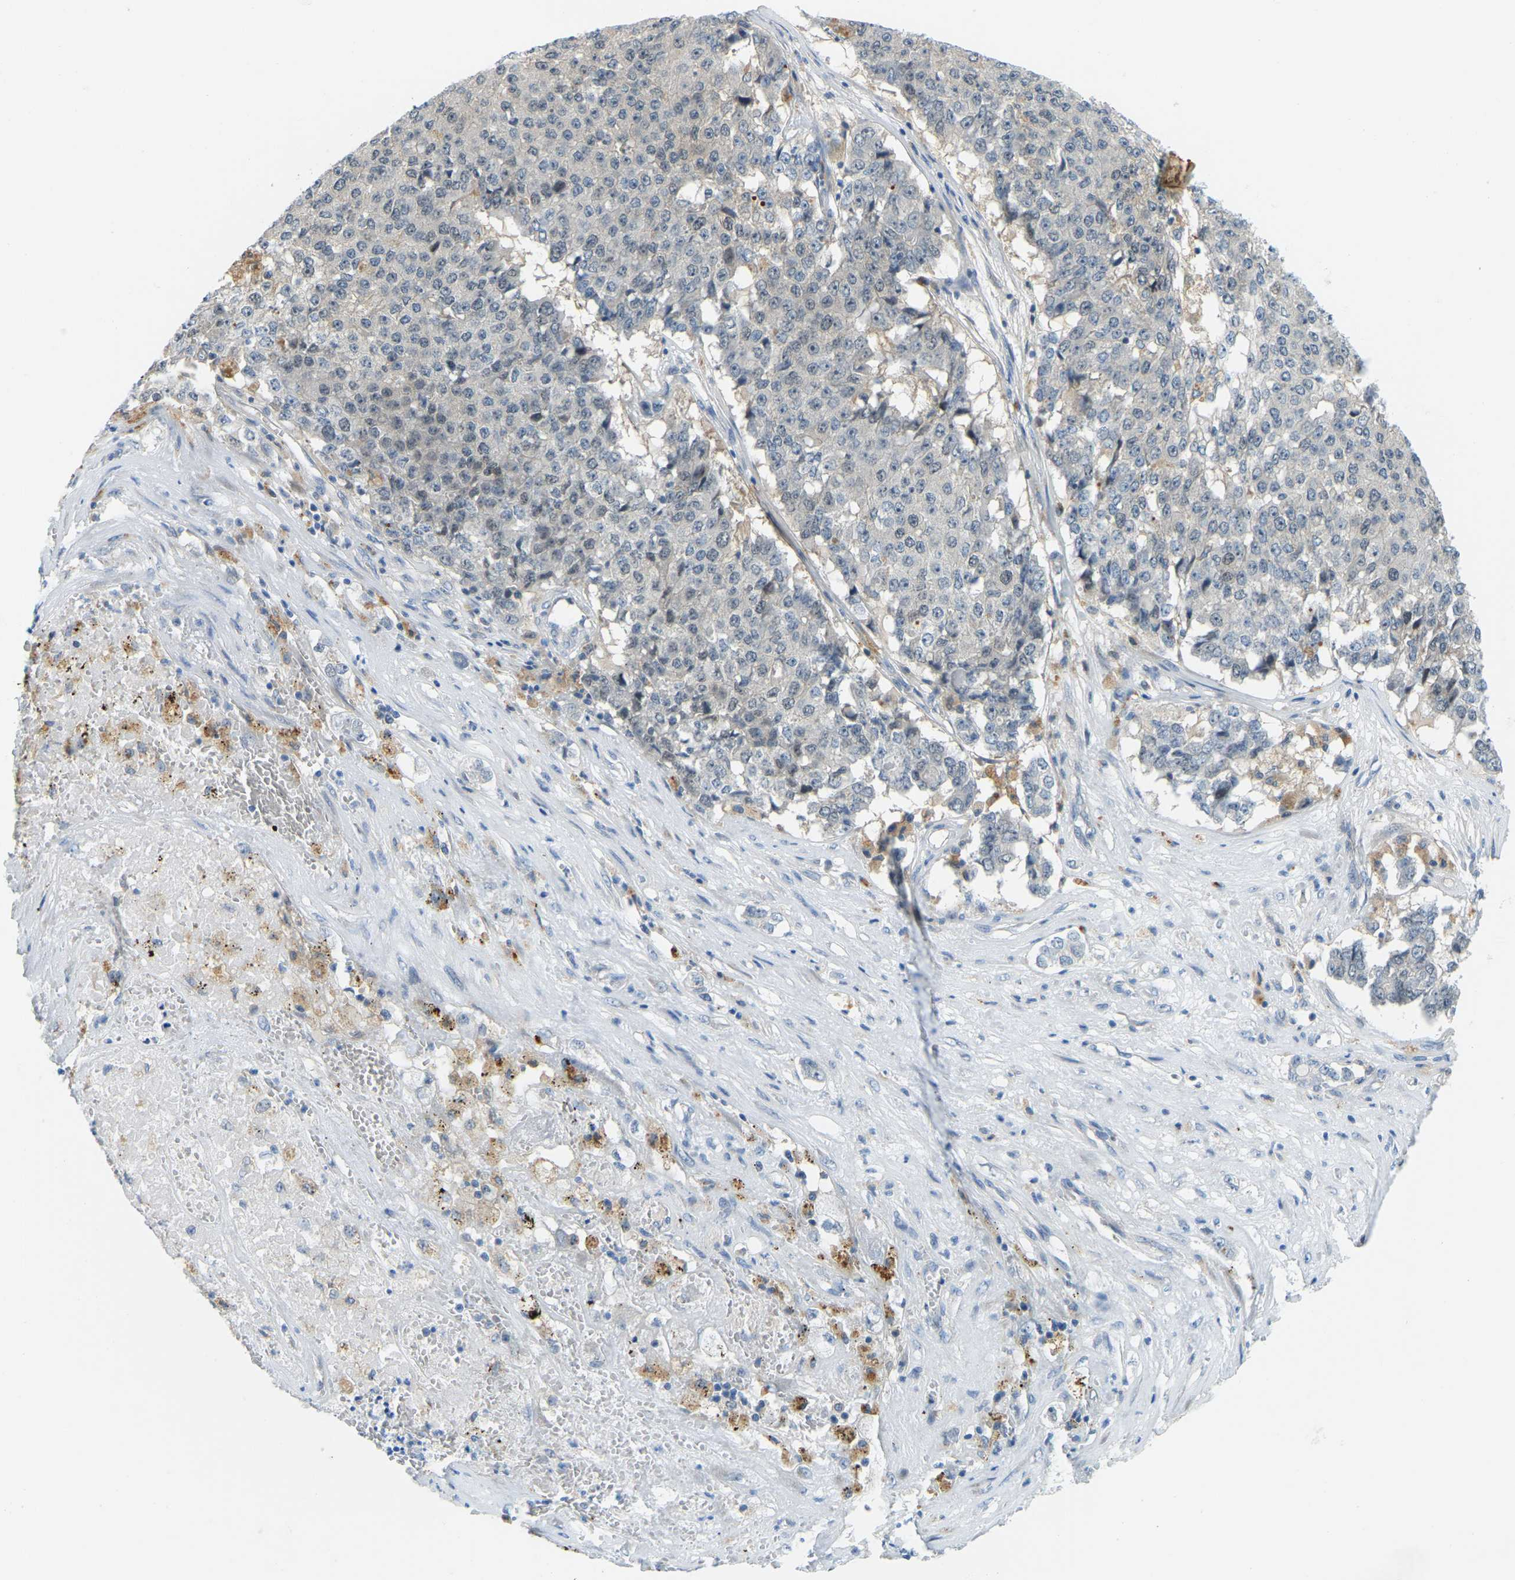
{"staining": {"intensity": "negative", "quantity": "none", "location": "none"}, "tissue": "pancreatic cancer", "cell_type": "Tumor cells", "image_type": "cancer", "snomed": [{"axis": "morphology", "description": "Adenocarcinoma, NOS"}, {"axis": "topography", "description": "Pancreas"}], "caption": "Micrograph shows no protein expression in tumor cells of pancreatic adenocarcinoma tissue. (Immunohistochemistry (ihc), brightfield microscopy, high magnification).", "gene": "NME8", "patient": {"sex": "male", "age": 50}}